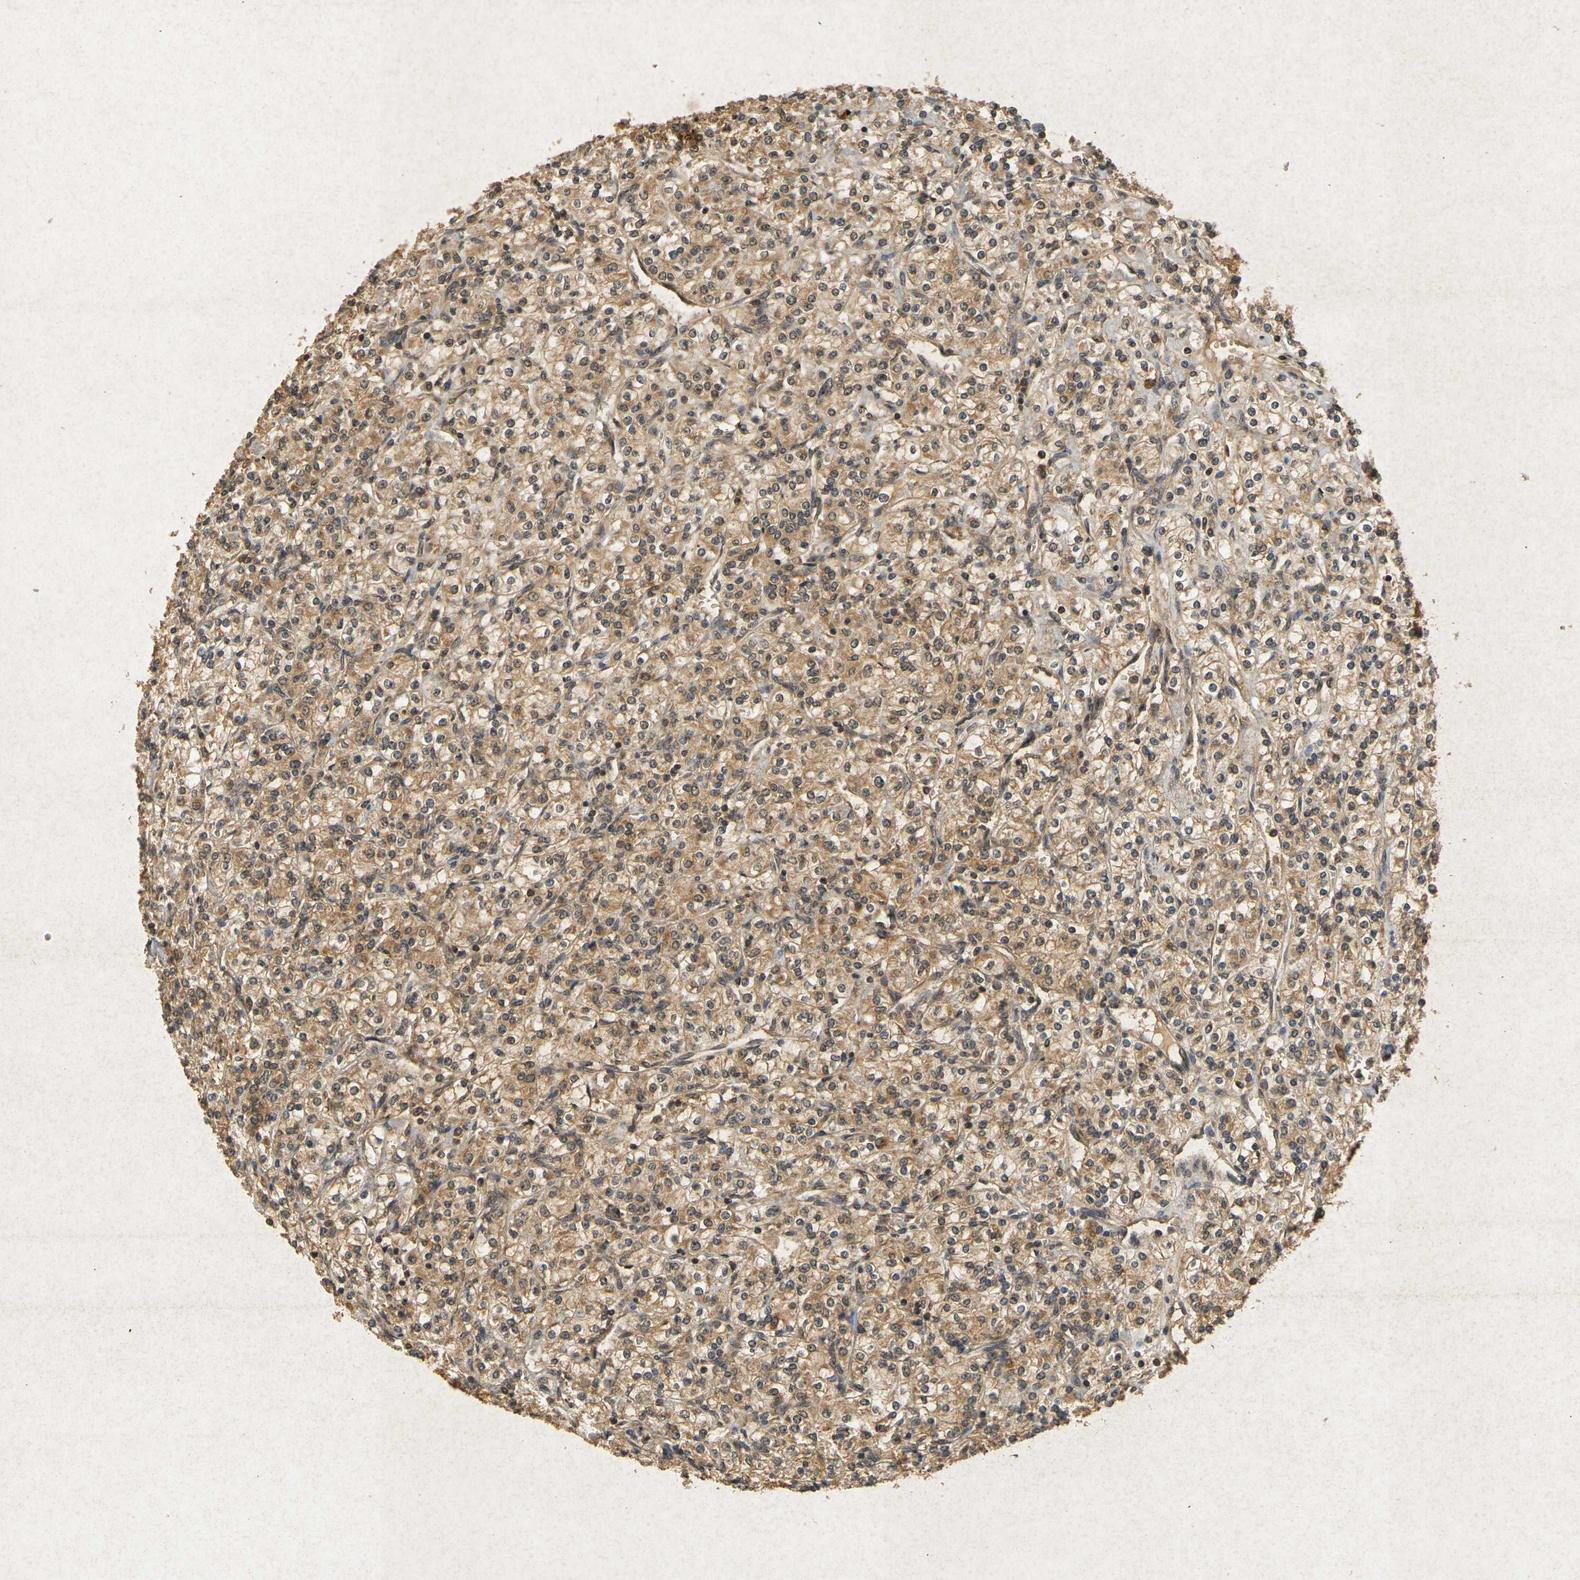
{"staining": {"intensity": "moderate", "quantity": ">75%", "location": "cytoplasmic/membranous"}, "tissue": "renal cancer", "cell_type": "Tumor cells", "image_type": "cancer", "snomed": [{"axis": "morphology", "description": "Adenocarcinoma, NOS"}, {"axis": "topography", "description": "Kidney"}], "caption": "Immunohistochemical staining of human renal cancer (adenocarcinoma) reveals medium levels of moderate cytoplasmic/membranous protein positivity in approximately >75% of tumor cells.", "gene": "ERN1", "patient": {"sex": "male", "age": 77}}